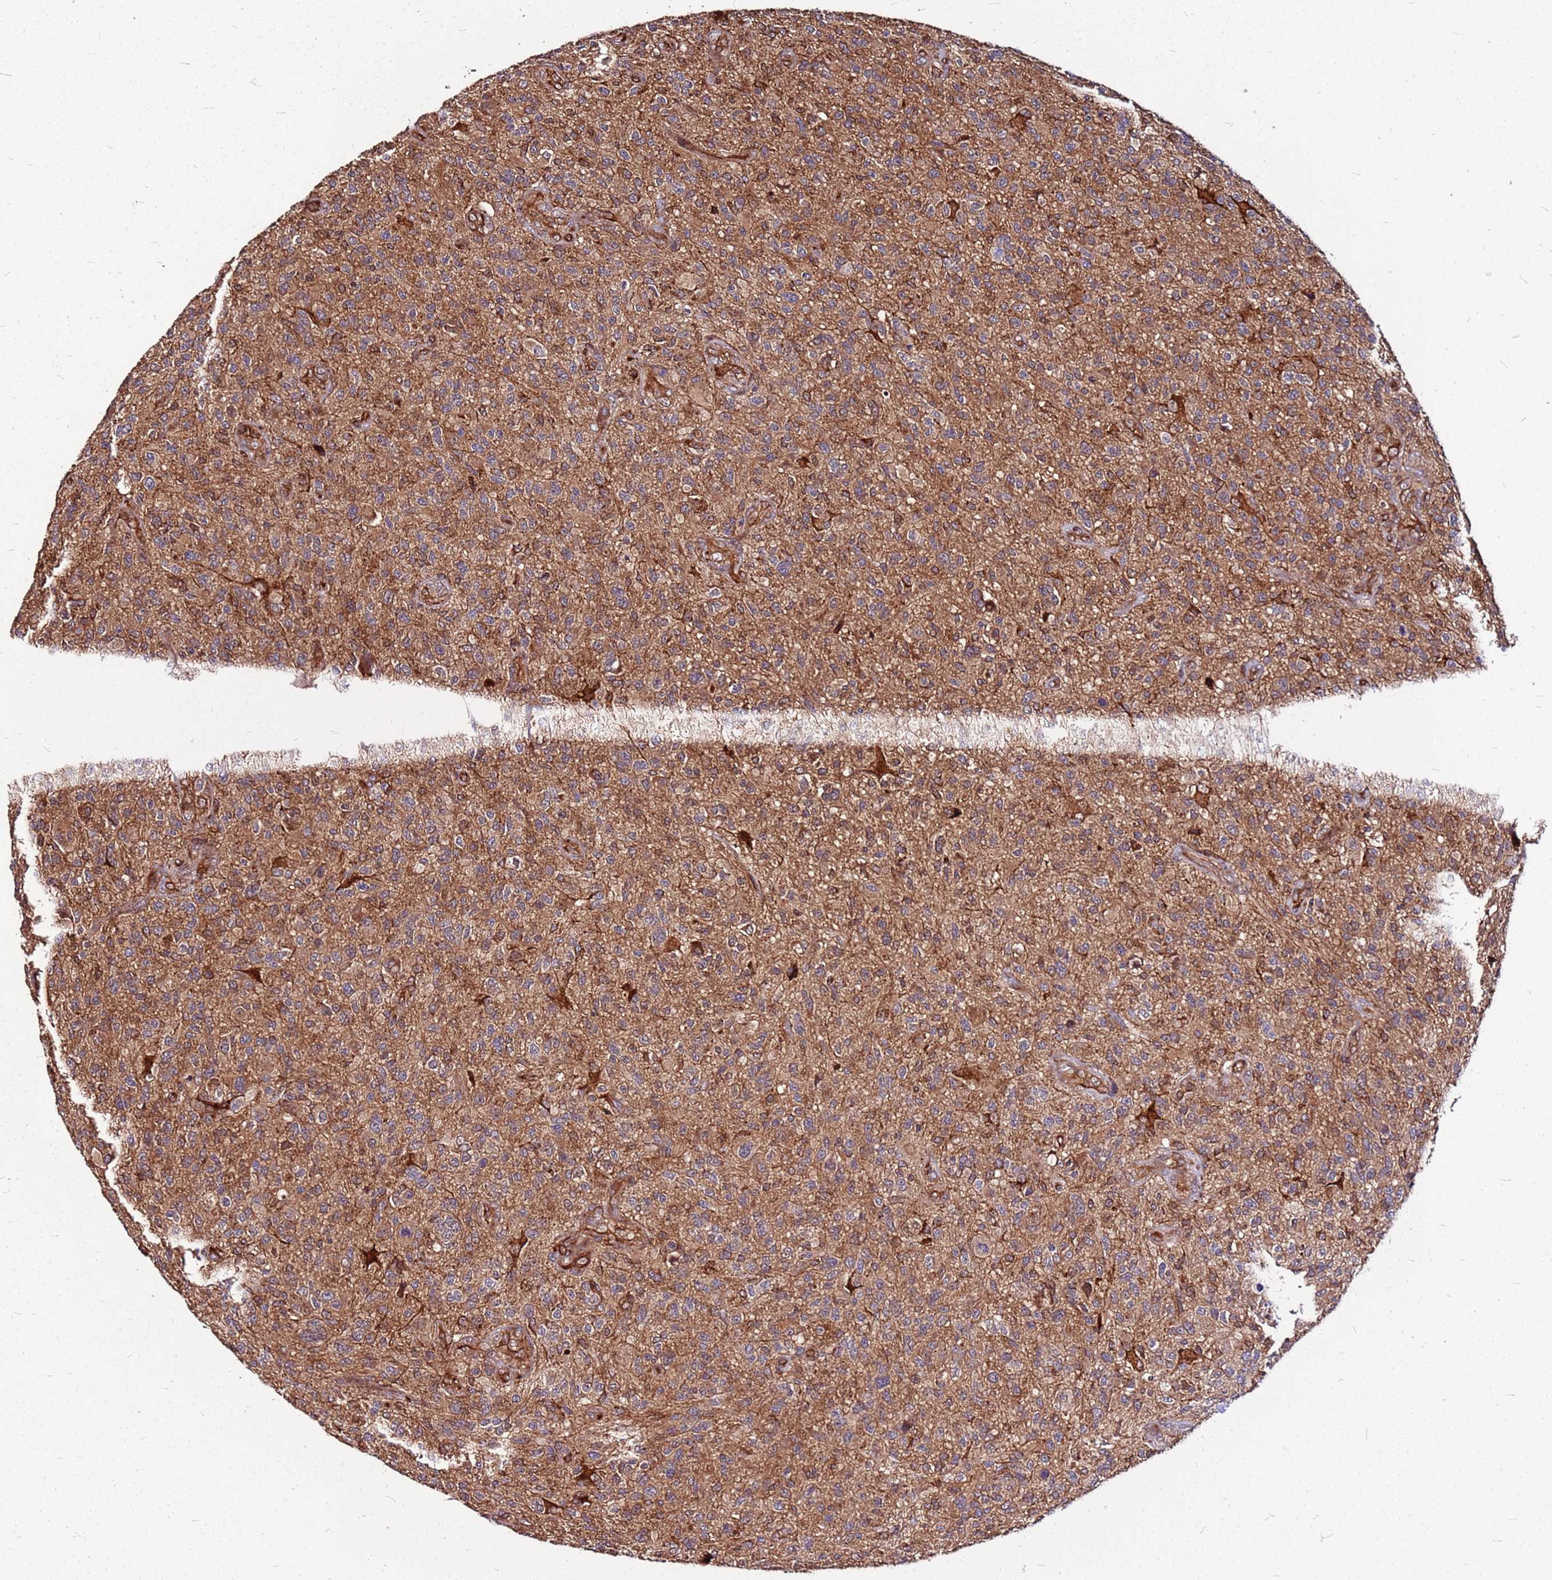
{"staining": {"intensity": "moderate", "quantity": "<25%", "location": "cytoplasmic/membranous"}, "tissue": "glioma", "cell_type": "Tumor cells", "image_type": "cancer", "snomed": [{"axis": "morphology", "description": "Glioma, malignant, High grade"}, {"axis": "topography", "description": "Brain"}], "caption": "Brown immunohistochemical staining in human malignant high-grade glioma shows moderate cytoplasmic/membranous expression in approximately <25% of tumor cells.", "gene": "LYPLAL1", "patient": {"sex": "male", "age": 47}}